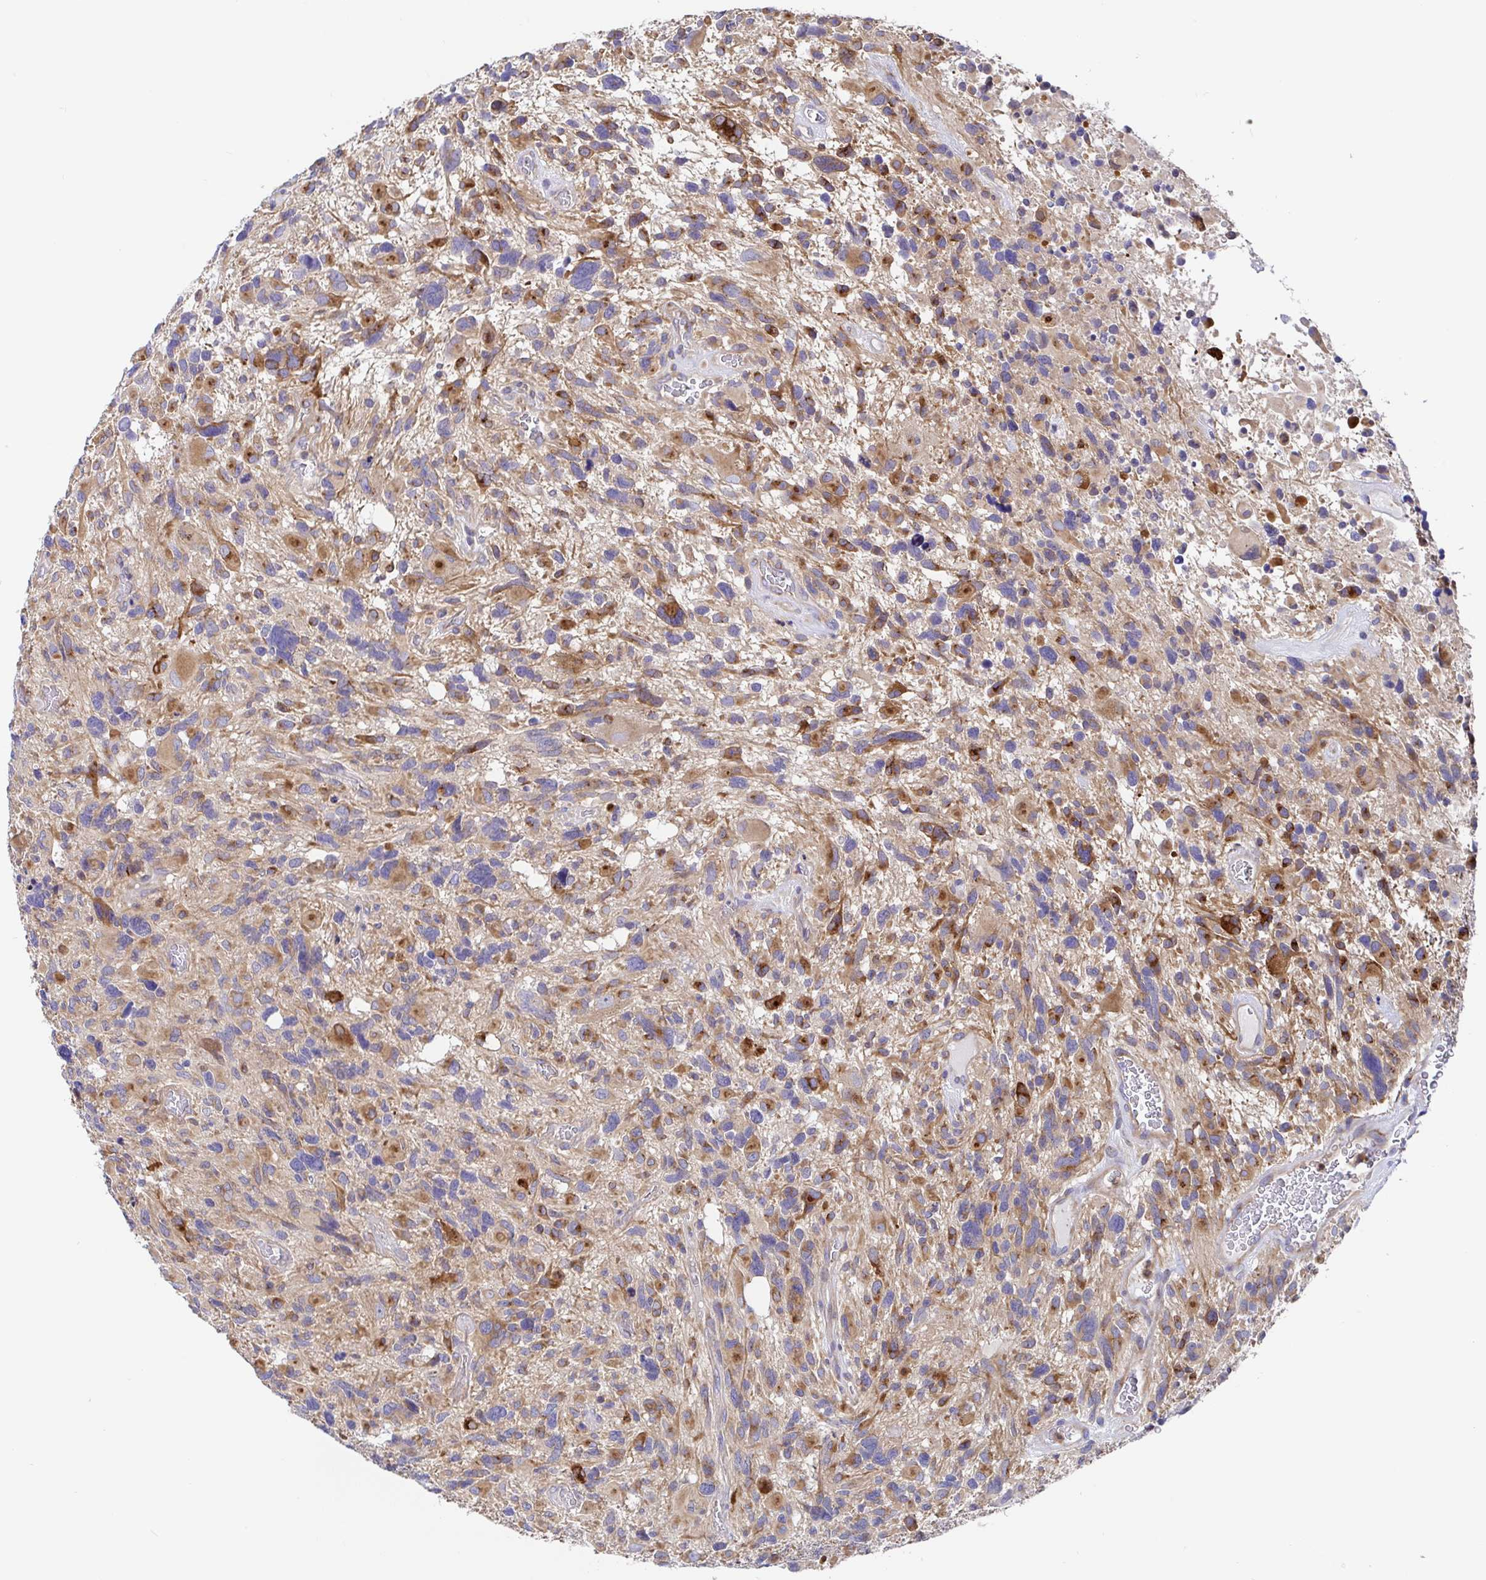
{"staining": {"intensity": "strong", "quantity": "<25%", "location": "cytoplasmic/membranous"}, "tissue": "glioma", "cell_type": "Tumor cells", "image_type": "cancer", "snomed": [{"axis": "morphology", "description": "Glioma, malignant, High grade"}, {"axis": "topography", "description": "Brain"}], "caption": "Malignant glioma (high-grade) stained with a brown dye displays strong cytoplasmic/membranous positive staining in approximately <25% of tumor cells.", "gene": "GOLGA1", "patient": {"sex": "male", "age": 49}}